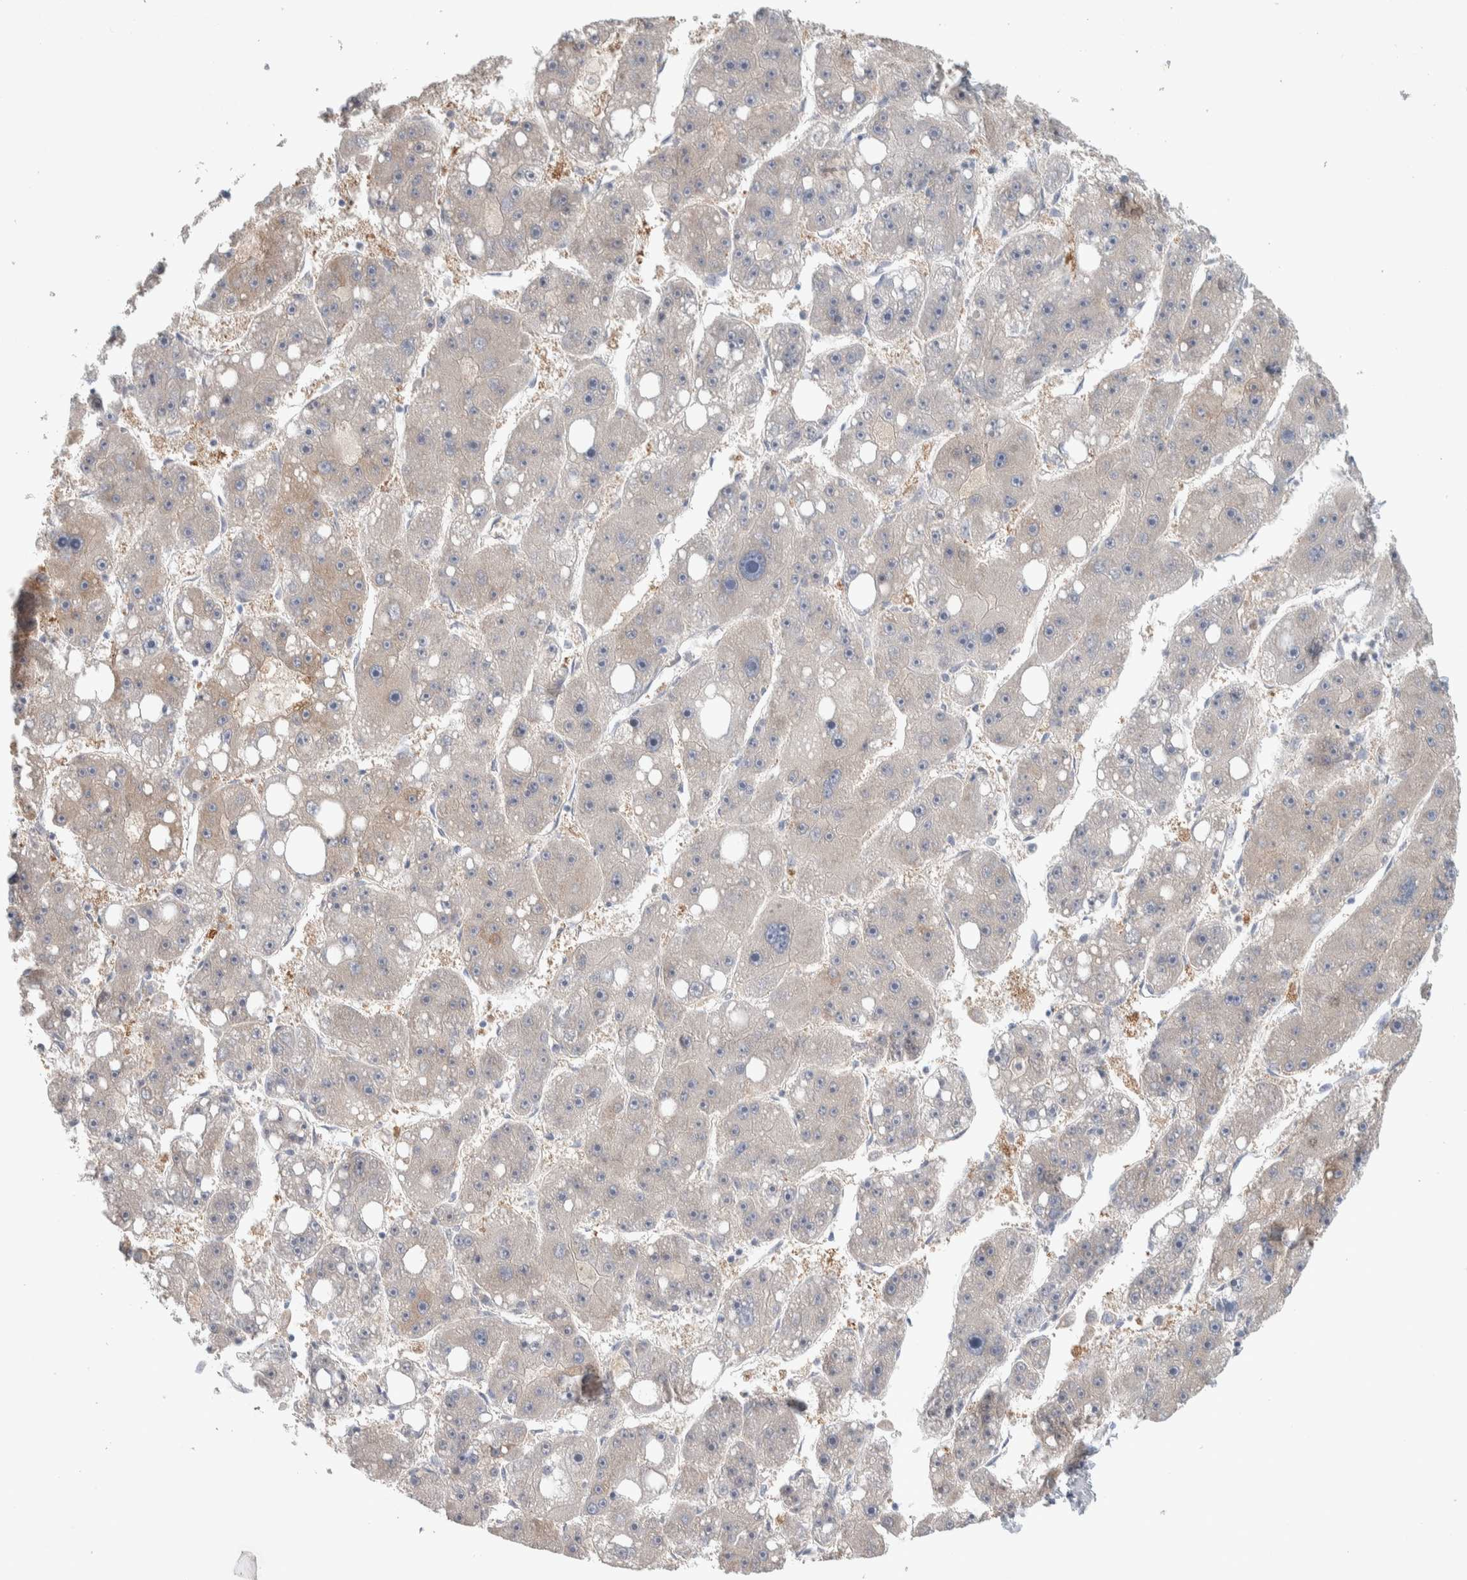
{"staining": {"intensity": "moderate", "quantity": "<25%", "location": "cytoplasmic/membranous"}, "tissue": "liver cancer", "cell_type": "Tumor cells", "image_type": "cancer", "snomed": [{"axis": "morphology", "description": "Carcinoma, Hepatocellular, NOS"}, {"axis": "topography", "description": "Liver"}], "caption": "A micrograph of human hepatocellular carcinoma (liver) stained for a protein displays moderate cytoplasmic/membranous brown staining in tumor cells.", "gene": "DEPTOR", "patient": {"sex": "female", "age": 61}}